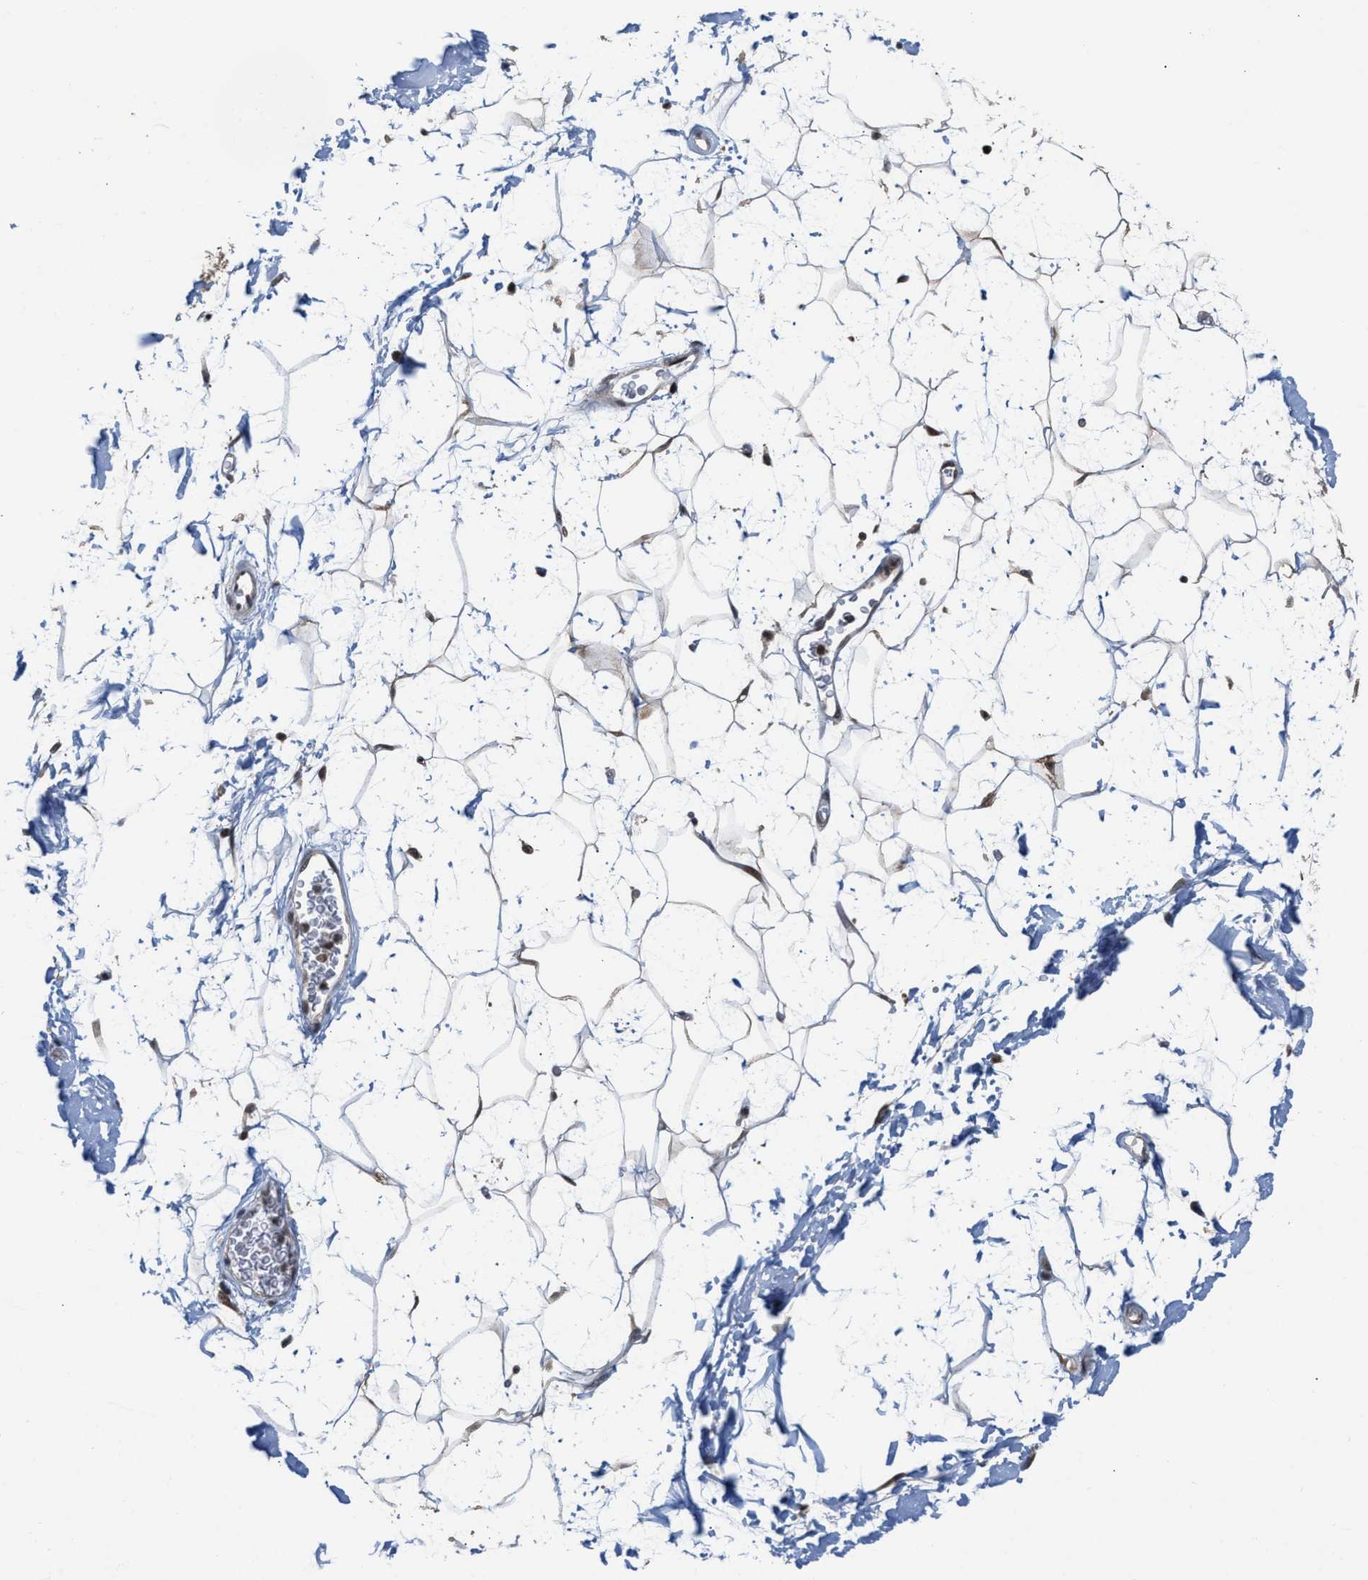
{"staining": {"intensity": "weak", "quantity": "25%-75%", "location": "nuclear"}, "tissue": "adipose tissue", "cell_type": "Adipocytes", "image_type": "normal", "snomed": [{"axis": "morphology", "description": "Normal tissue, NOS"}, {"axis": "topography", "description": "Soft tissue"}], "caption": "A histopathology image of adipose tissue stained for a protein shows weak nuclear brown staining in adipocytes.", "gene": "C9orf78", "patient": {"sex": "male", "age": 72}}